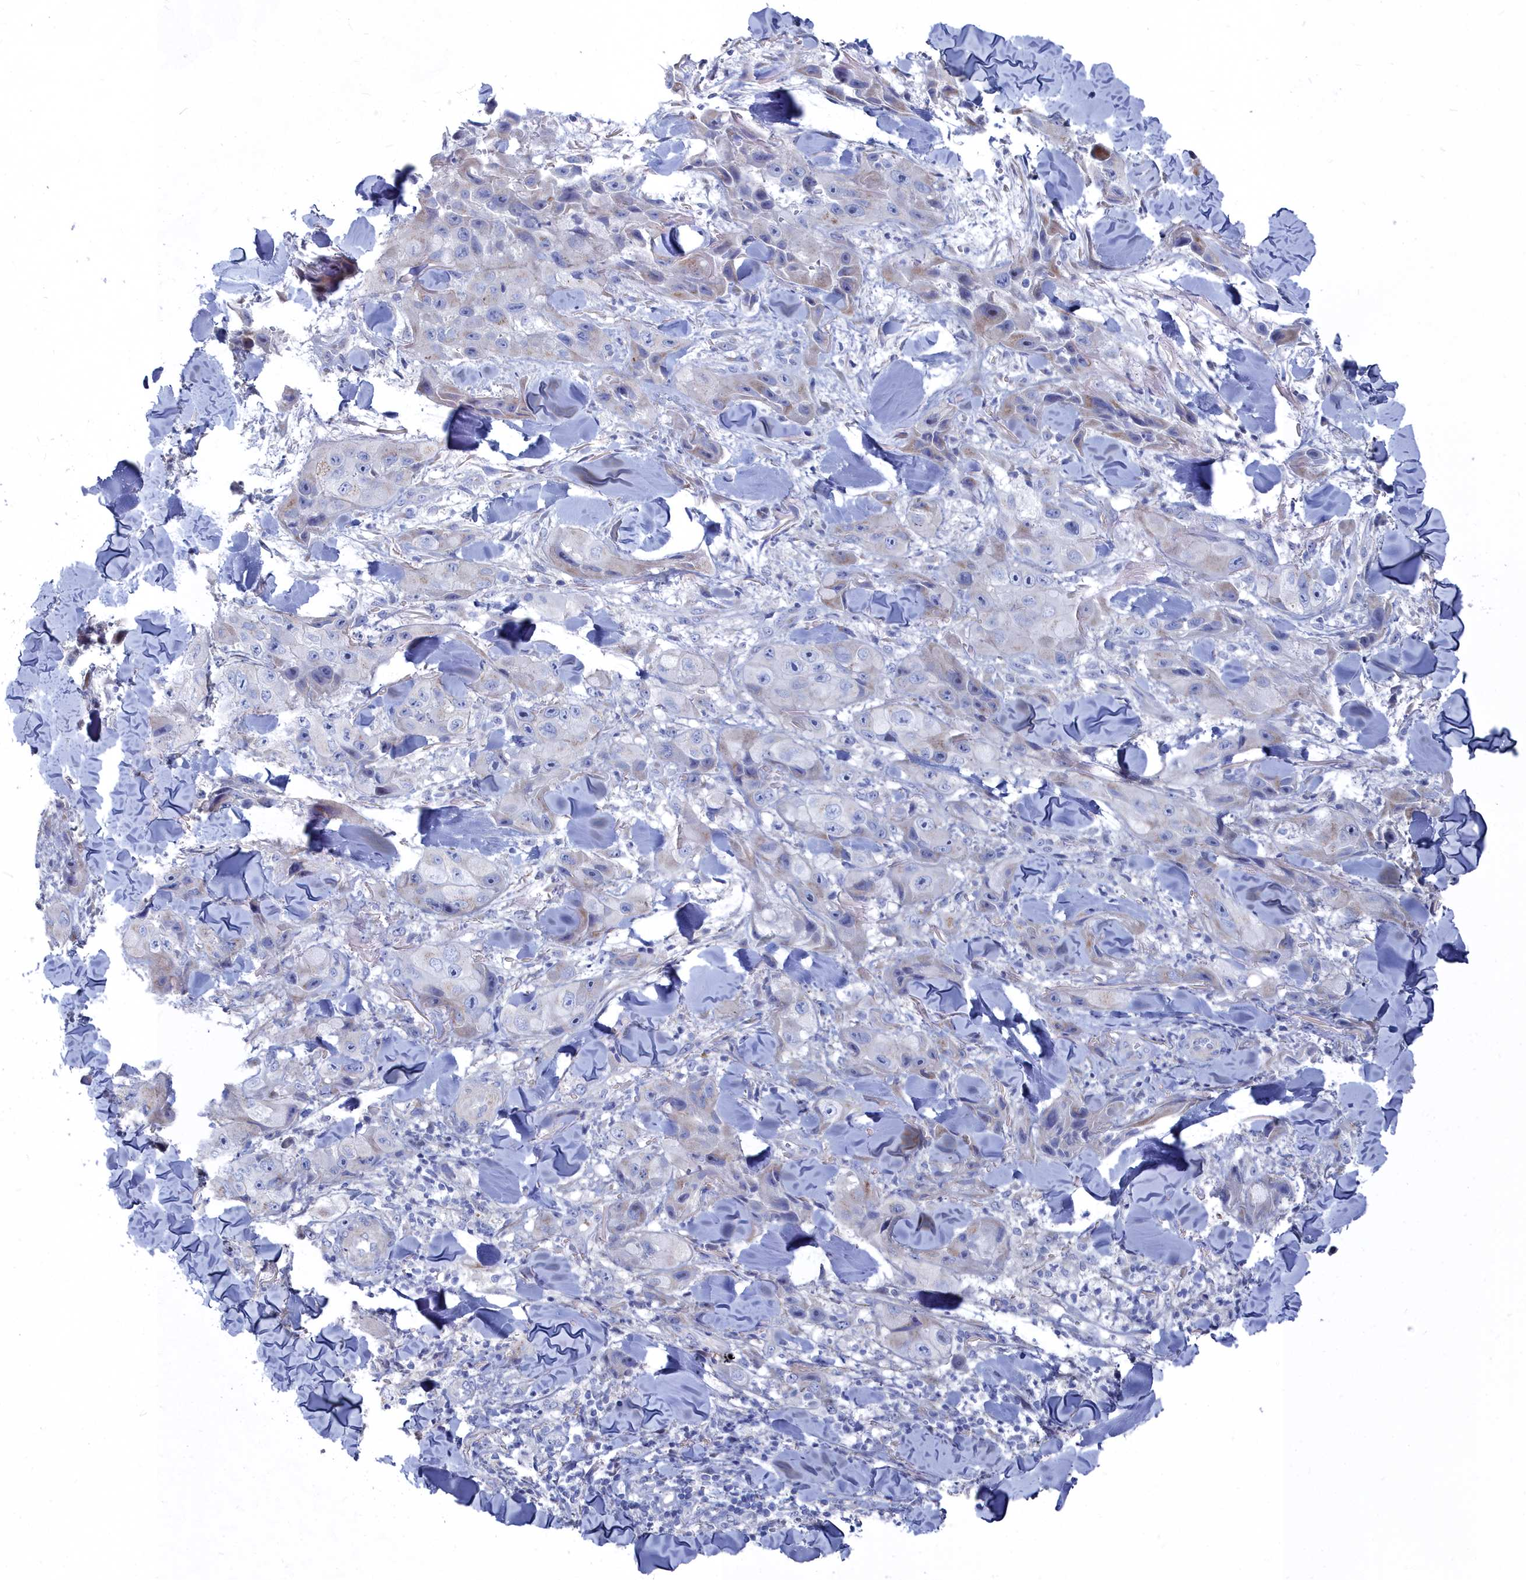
{"staining": {"intensity": "negative", "quantity": "none", "location": "none"}, "tissue": "skin cancer", "cell_type": "Tumor cells", "image_type": "cancer", "snomed": [{"axis": "morphology", "description": "Squamous cell carcinoma, NOS"}, {"axis": "topography", "description": "Skin"}, {"axis": "topography", "description": "Subcutis"}], "caption": "IHC histopathology image of neoplastic tissue: human squamous cell carcinoma (skin) stained with DAB exhibits no significant protein positivity in tumor cells.", "gene": "SHISAL2A", "patient": {"sex": "male", "age": 73}}